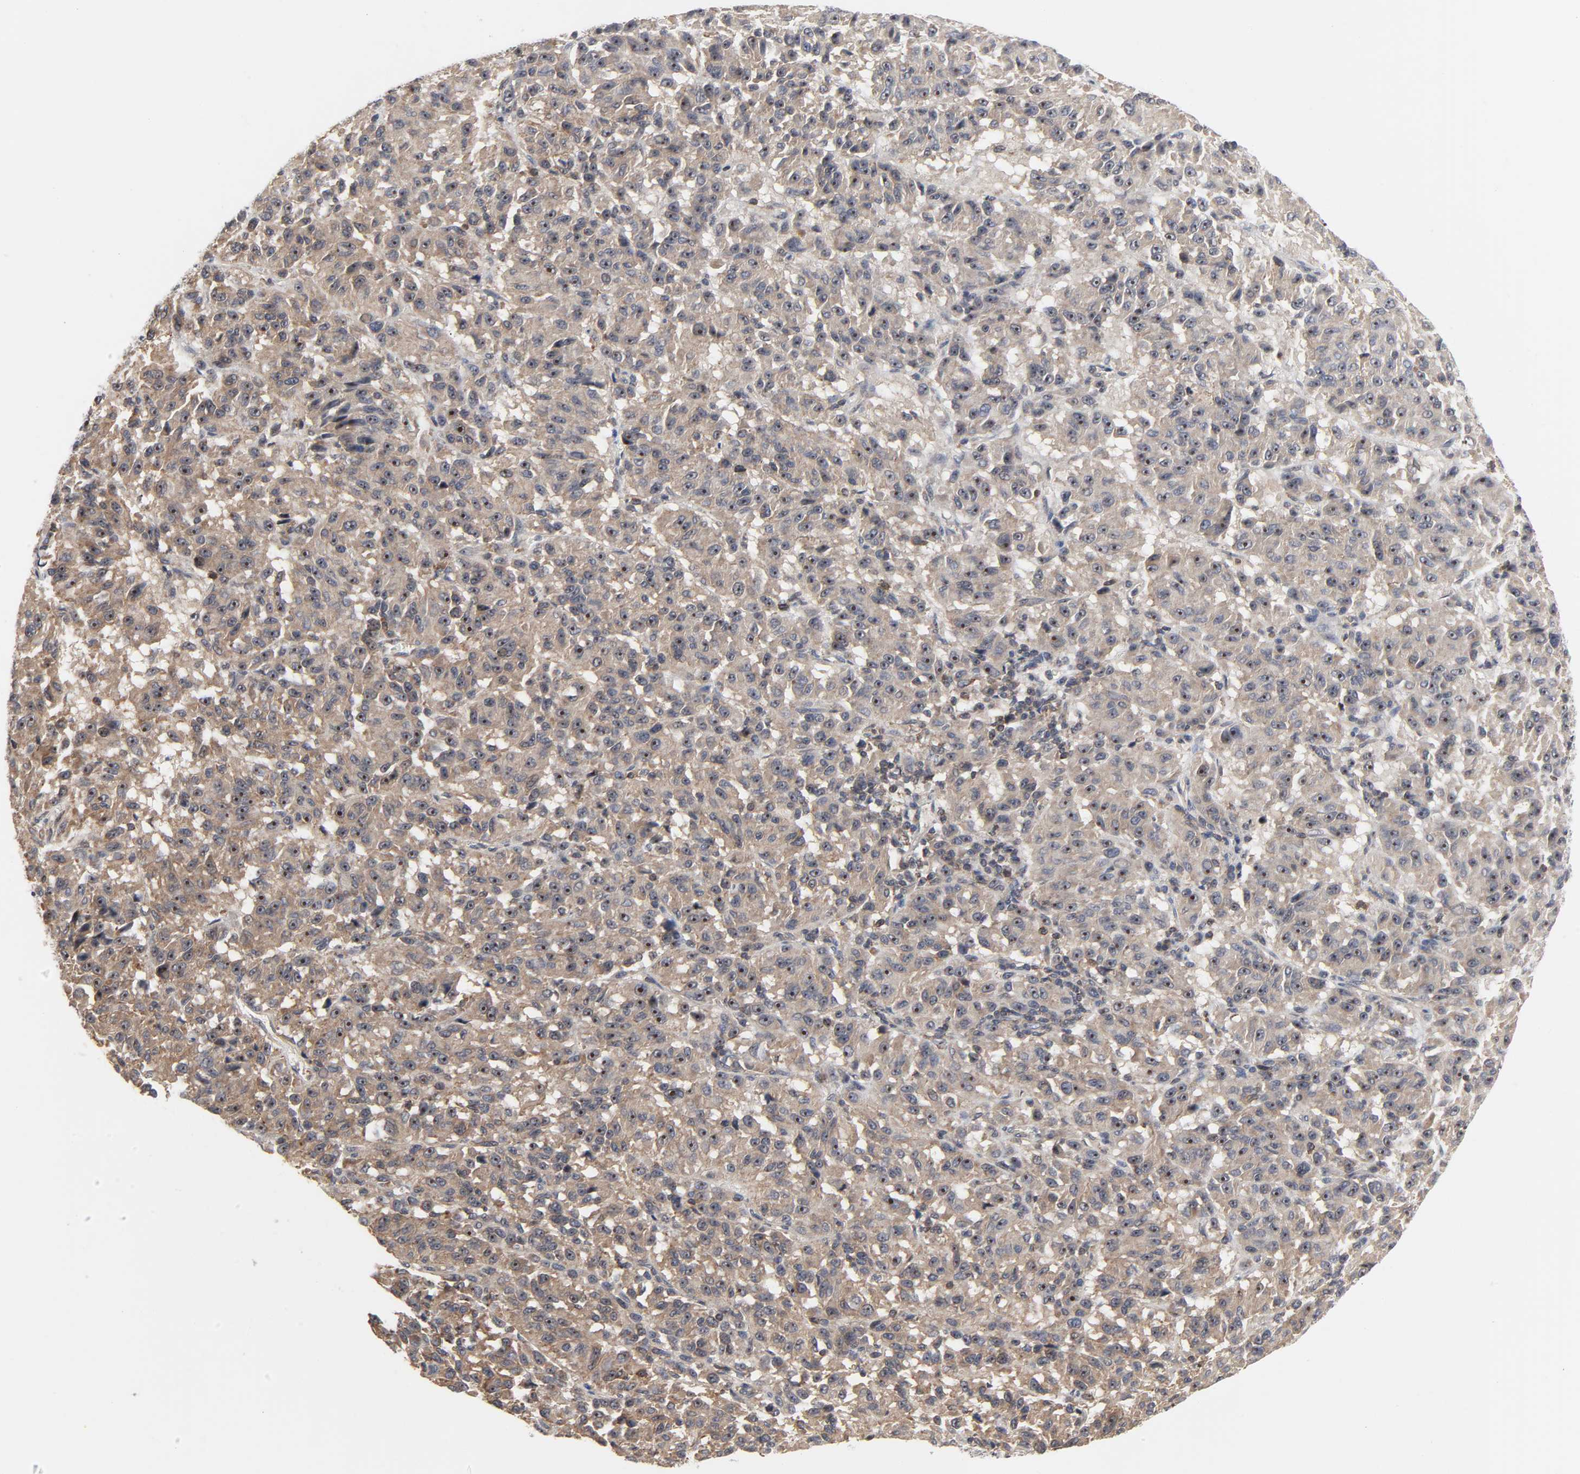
{"staining": {"intensity": "moderate", "quantity": ">75%", "location": "cytoplasmic/membranous,nuclear"}, "tissue": "melanoma", "cell_type": "Tumor cells", "image_type": "cancer", "snomed": [{"axis": "morphology", "description": "Malignant melanoma, Metastatic site"}, {"axis": "topography", "description": "Lung"}], "caption": "IHC staining of melanoma, which shows medium levels of moderate cytoplasmic/membranous and nuclear expression in about >75% of tumor cells indicating moderate cytoplasmic/membranous and nuclear protein staining. The staining was performed using DAB (brown) for protein detection and nuclei were counterstained in hematoxylin (blue).", "gene": "DDX10", "patient": {"sex": "male", "age": 64}}